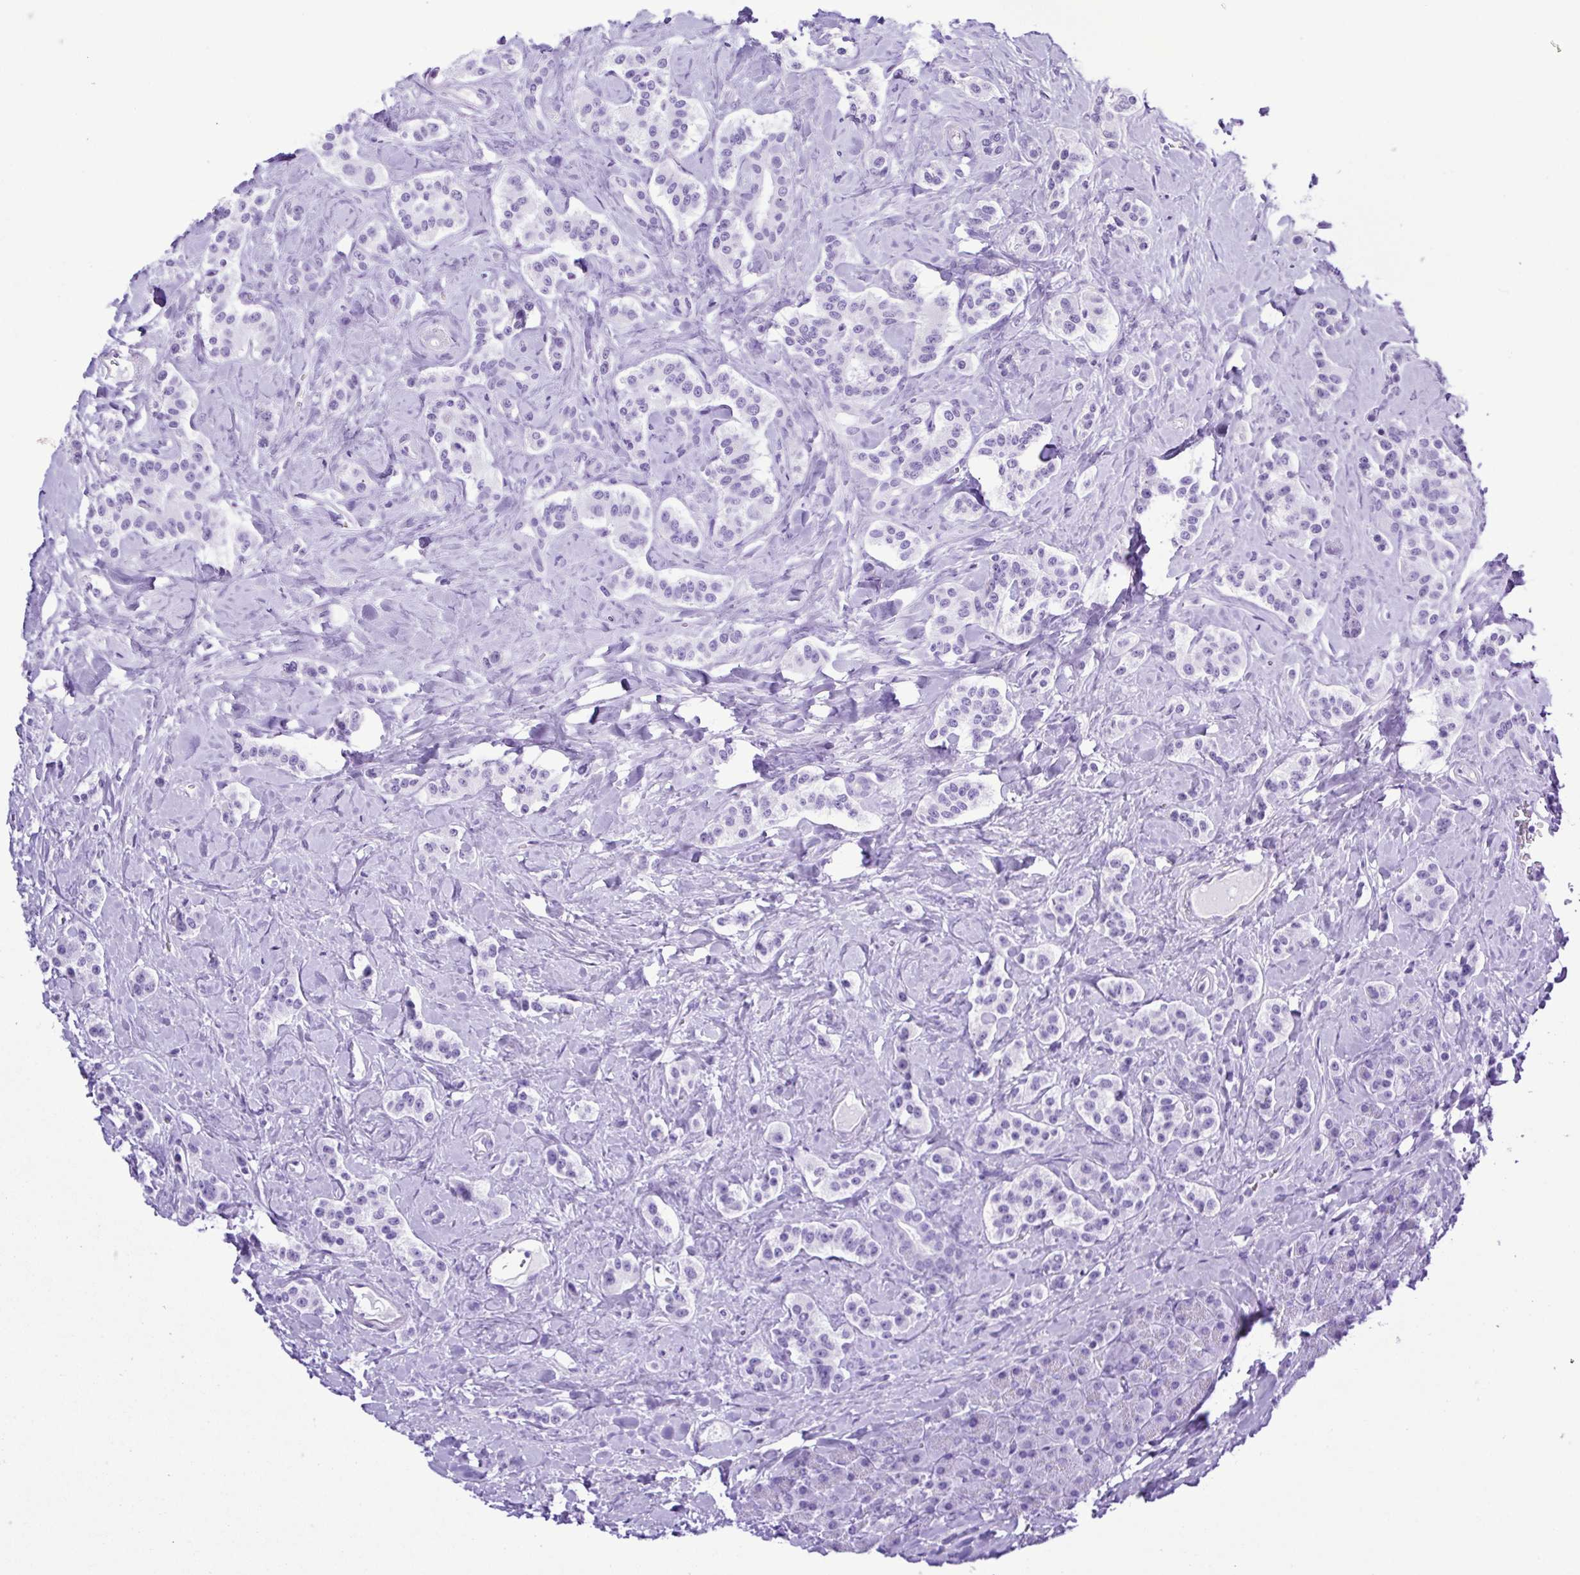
{"staining": {"intensity": "negative", "quantity": "none", "location": "none"}, "tissue": "carcinoid", "cell_type": "Tumor cells", "image_type": "cancer", "snomed": [{"axis": "morphology", "description": "Normal tissue, NOS"}, {"axis": "morphology", "description": "Carcinoid, malignant, NOS"}, {"axis": "topography", "description": "Pancreas"}], "caption": "An image of human malignant carcinoid is negative for staining in tumor cells.", "gene": "SYT1", "patient": {"sex": "male", "age": 36}}